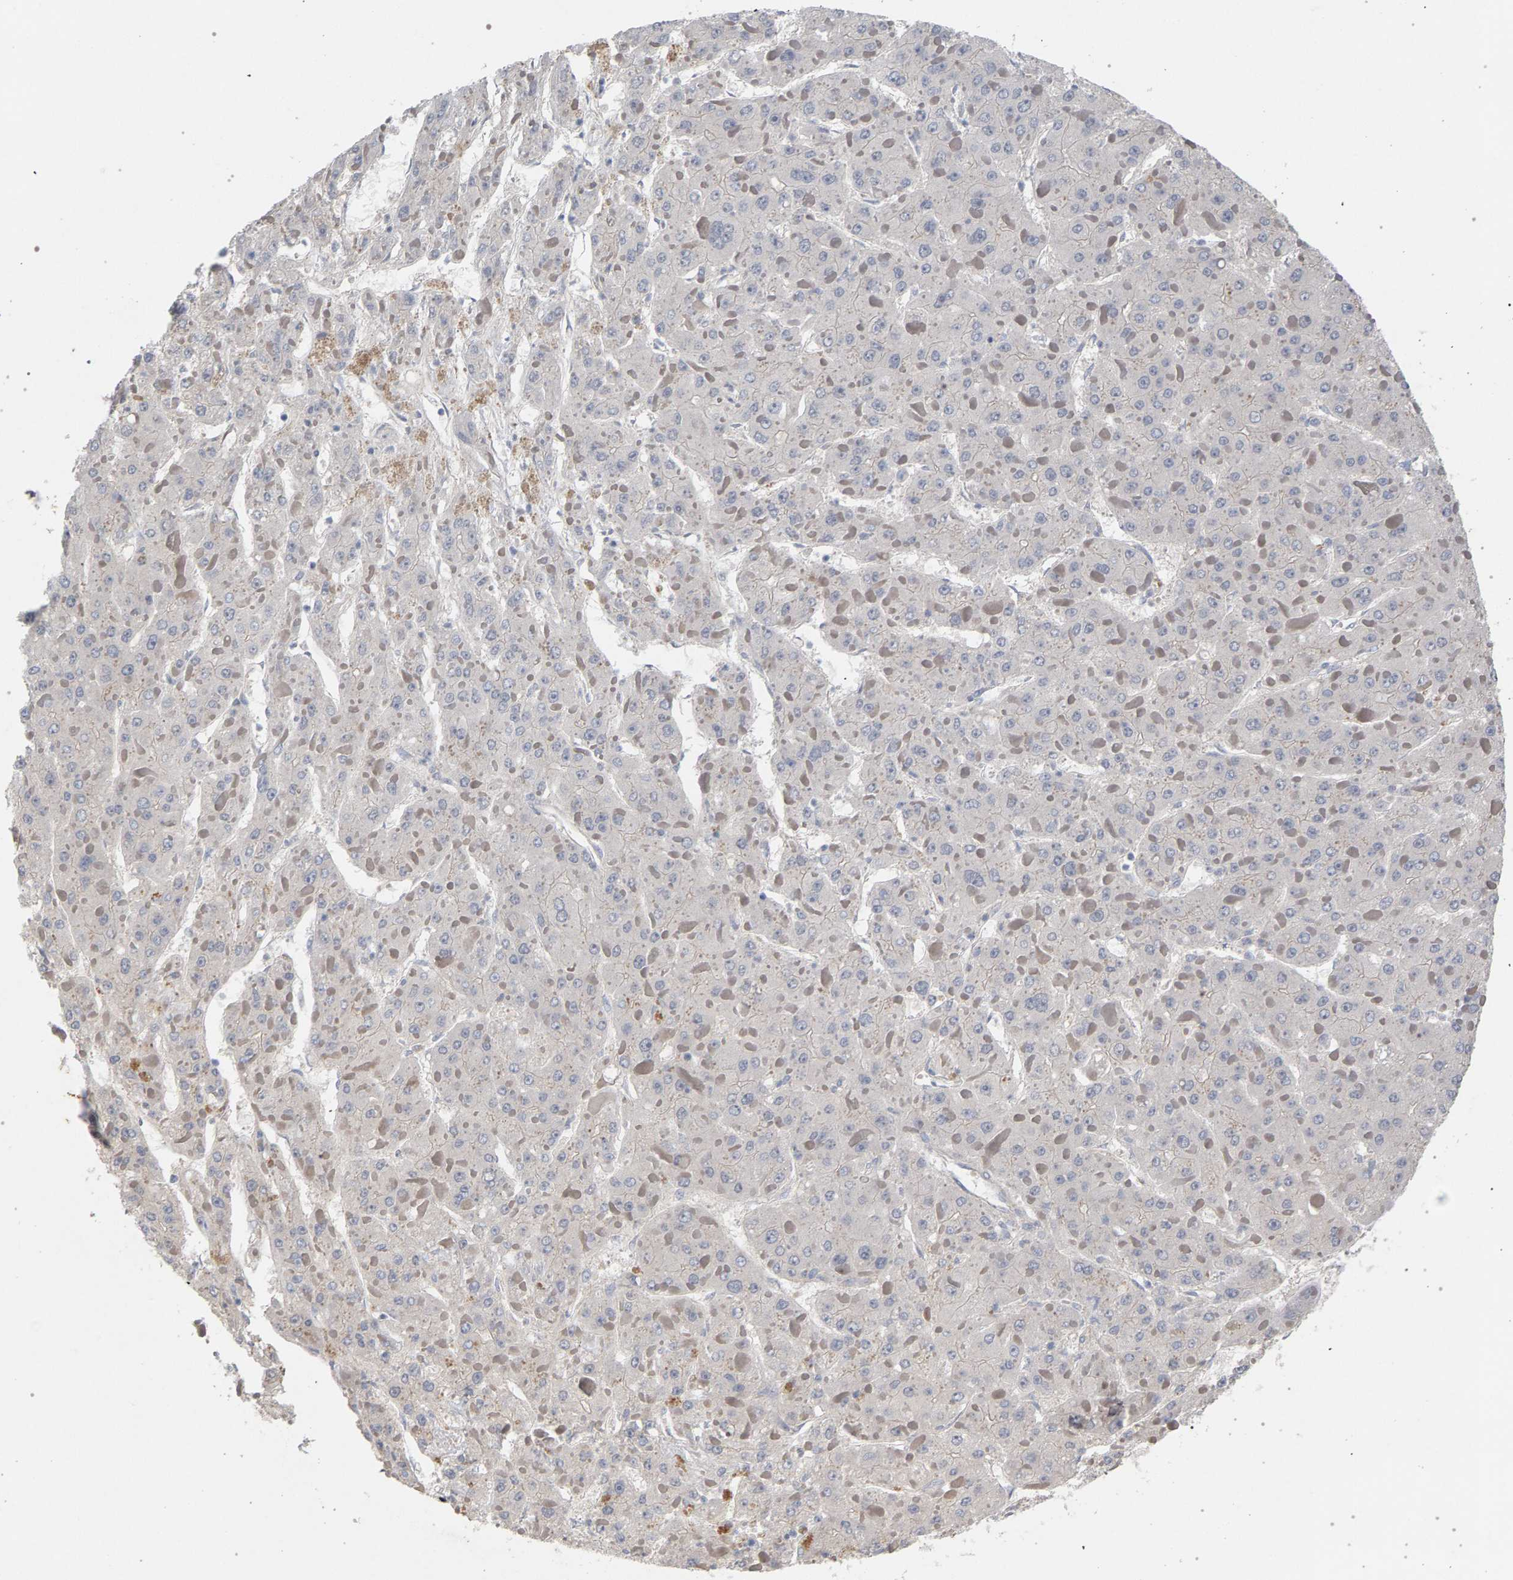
{"staining": {"intensity": "negative", "quantity": "none", "location": "none"}, "tissue": "liver cancer", "cell_type": "Tumor cells", "image_type": "cancer", "snomed": [{"axis": "morphology", "description": "Carcinoma, Hepatocellular, NOS"}, {"axis": "topography", "description": "Liver"}], "caption": "Protein analysis of liver hepatocellular carcinoma demonstrates no significant staining in tumor cells.", "gene": "MAMDC2", "patient": {"sex": "female", "age": 73}}